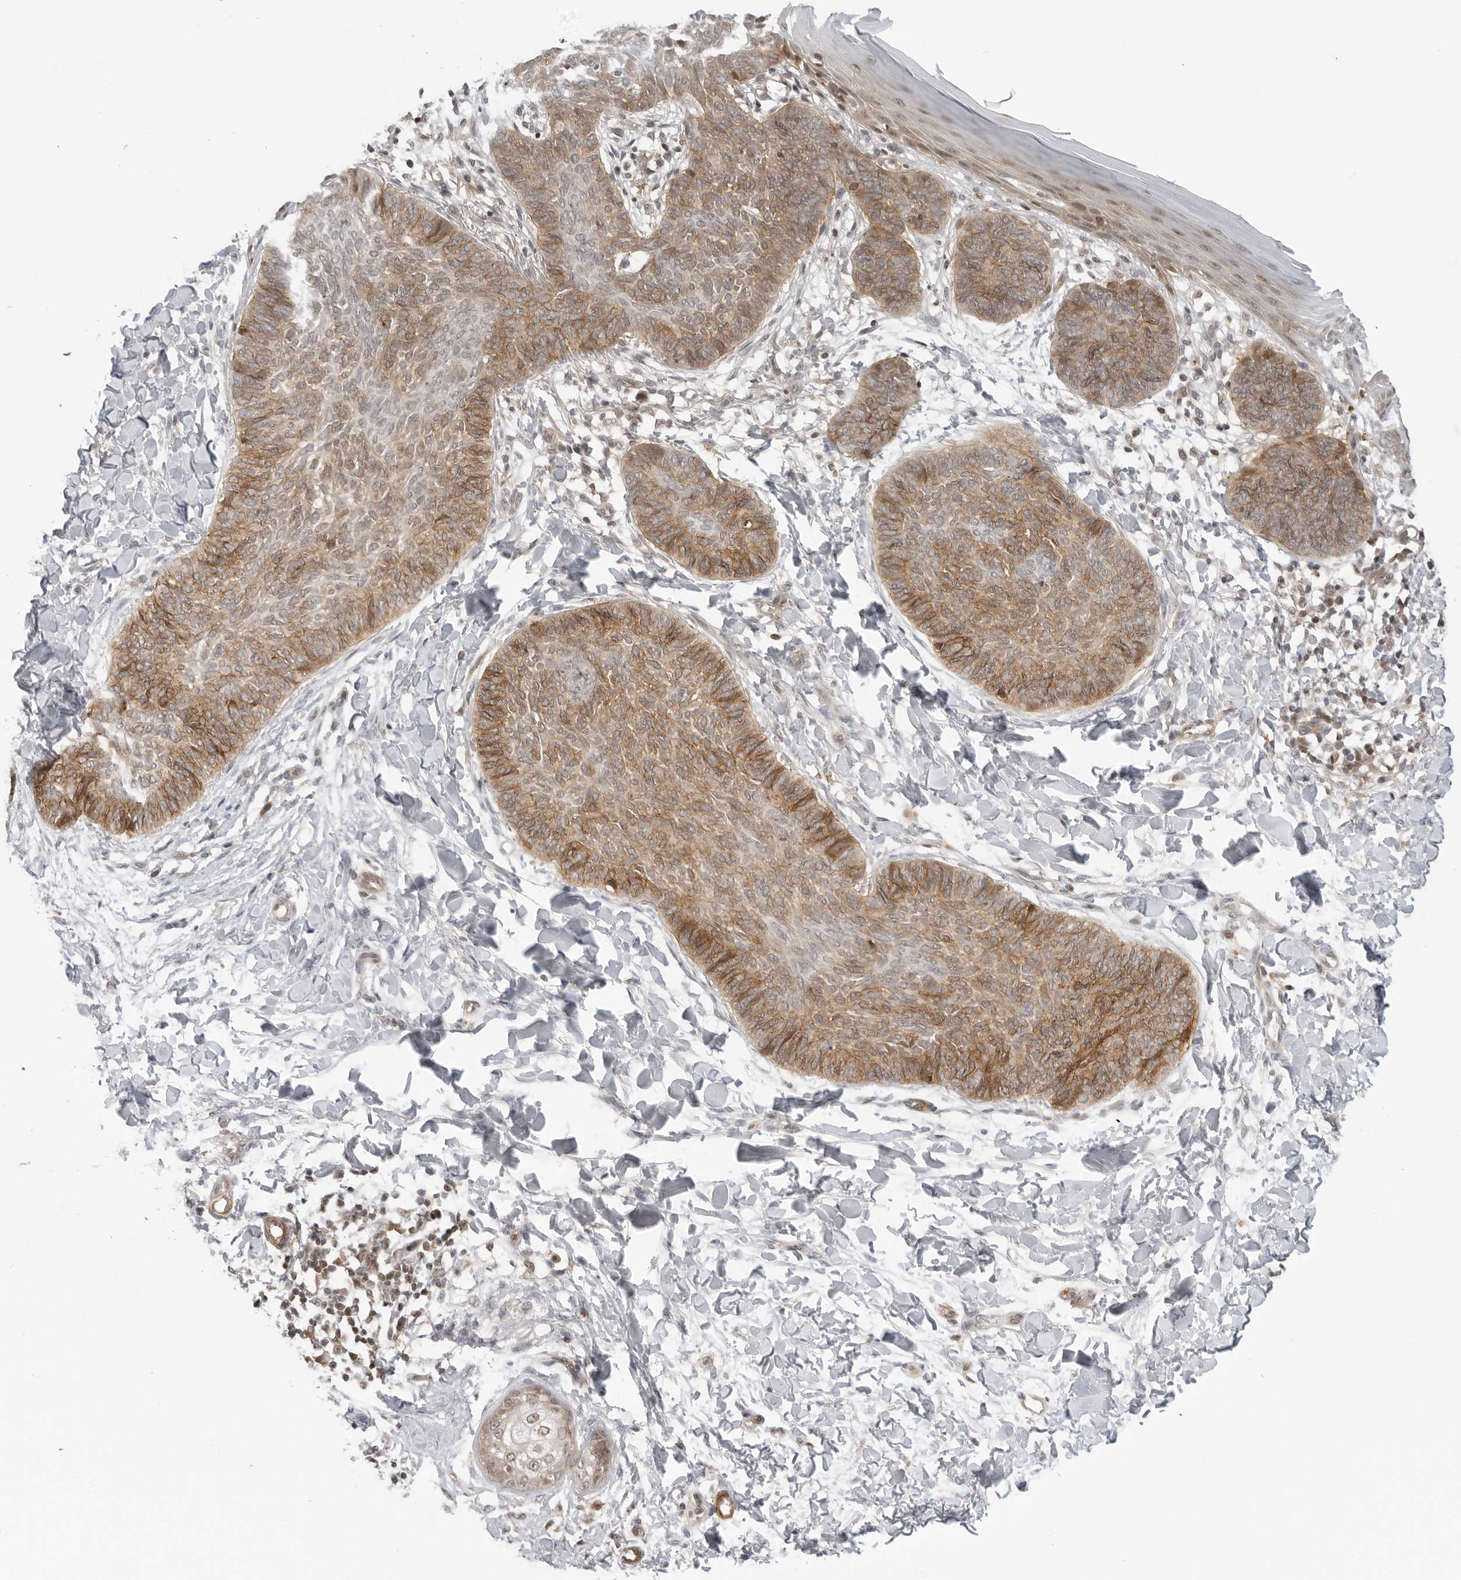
{"staining": {"intensity": "moderate", "quantity": ">75%", "location": "cytoplasmic/membranous"}, "tissue": "skin cancer", "cell_type": "Tumor cells", "image_type": "cancer", "snomed": [{"axis": "morphology", "description": "Normal tissue, NOS"}, {"axis": "morphology", "description": "Basal cell carcinoma"}, {"axis": "topography", "description": "Skin"}], "caption": "IHC of human skin cancer reveals medium levels of moderate cytoplasmic/membranous expression in approximately >75% of tumor cells.", "gene": "SUGCT", "patient": {"sex": "male", "age": 50}}